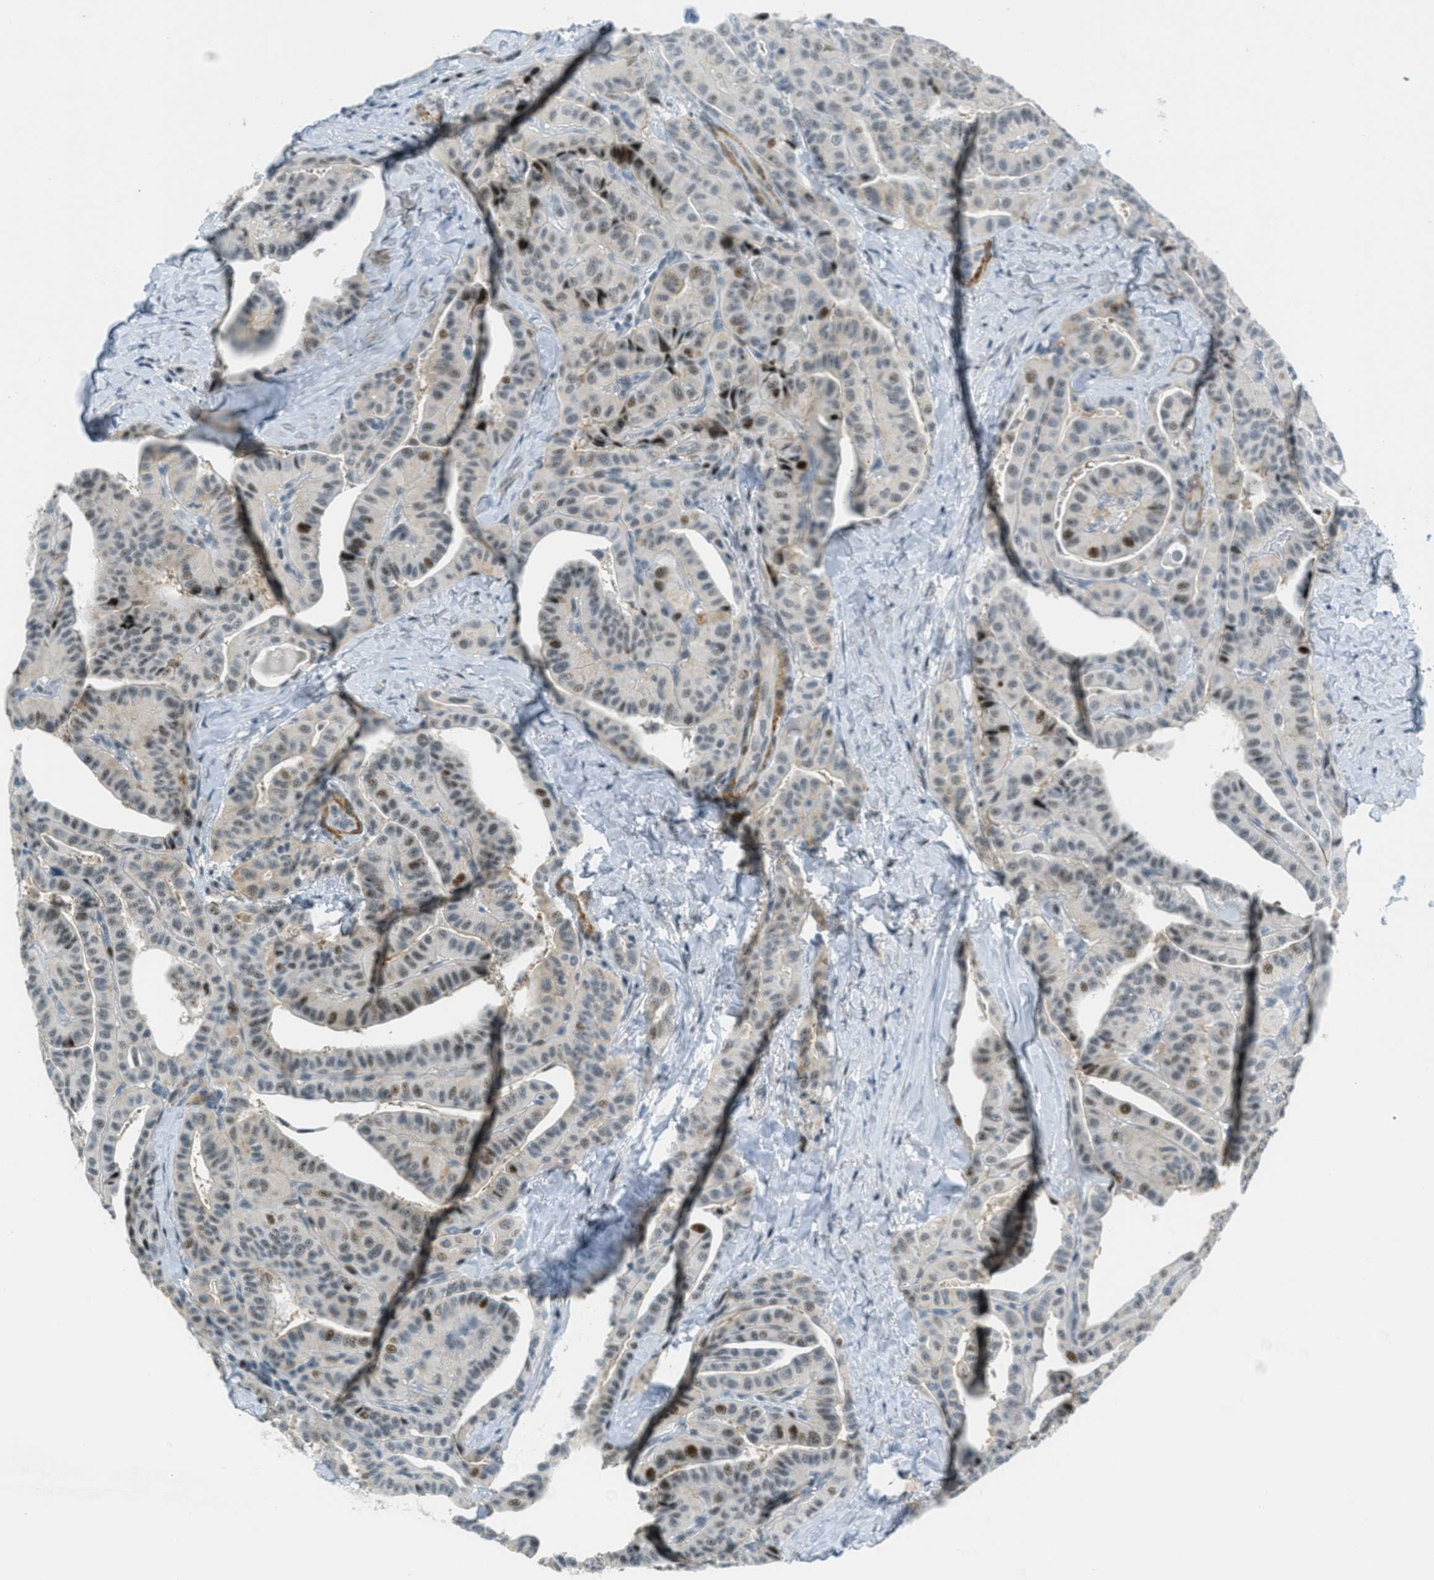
{"staining": {"intensity": "moderate", "quantity": "<25%", "location": "nuclear"}, "tissue": "thyroid cancer", "cell_type": "Tumor cells", "image_type": "cancer", "snomed": [{"axis": "morphology", "description": "Papillary adenocarcinoma, NOS"}, {"axis": "topography", "description": "Thyroid gland"}], "caption": "Immunohistochemical staining of thyroid cancer shows low levels of moderate nuclear protein expression in about <25% of tumor cells.", "gene": "ZDHHC23", "patient": {"sex": "male", "age": 77}}